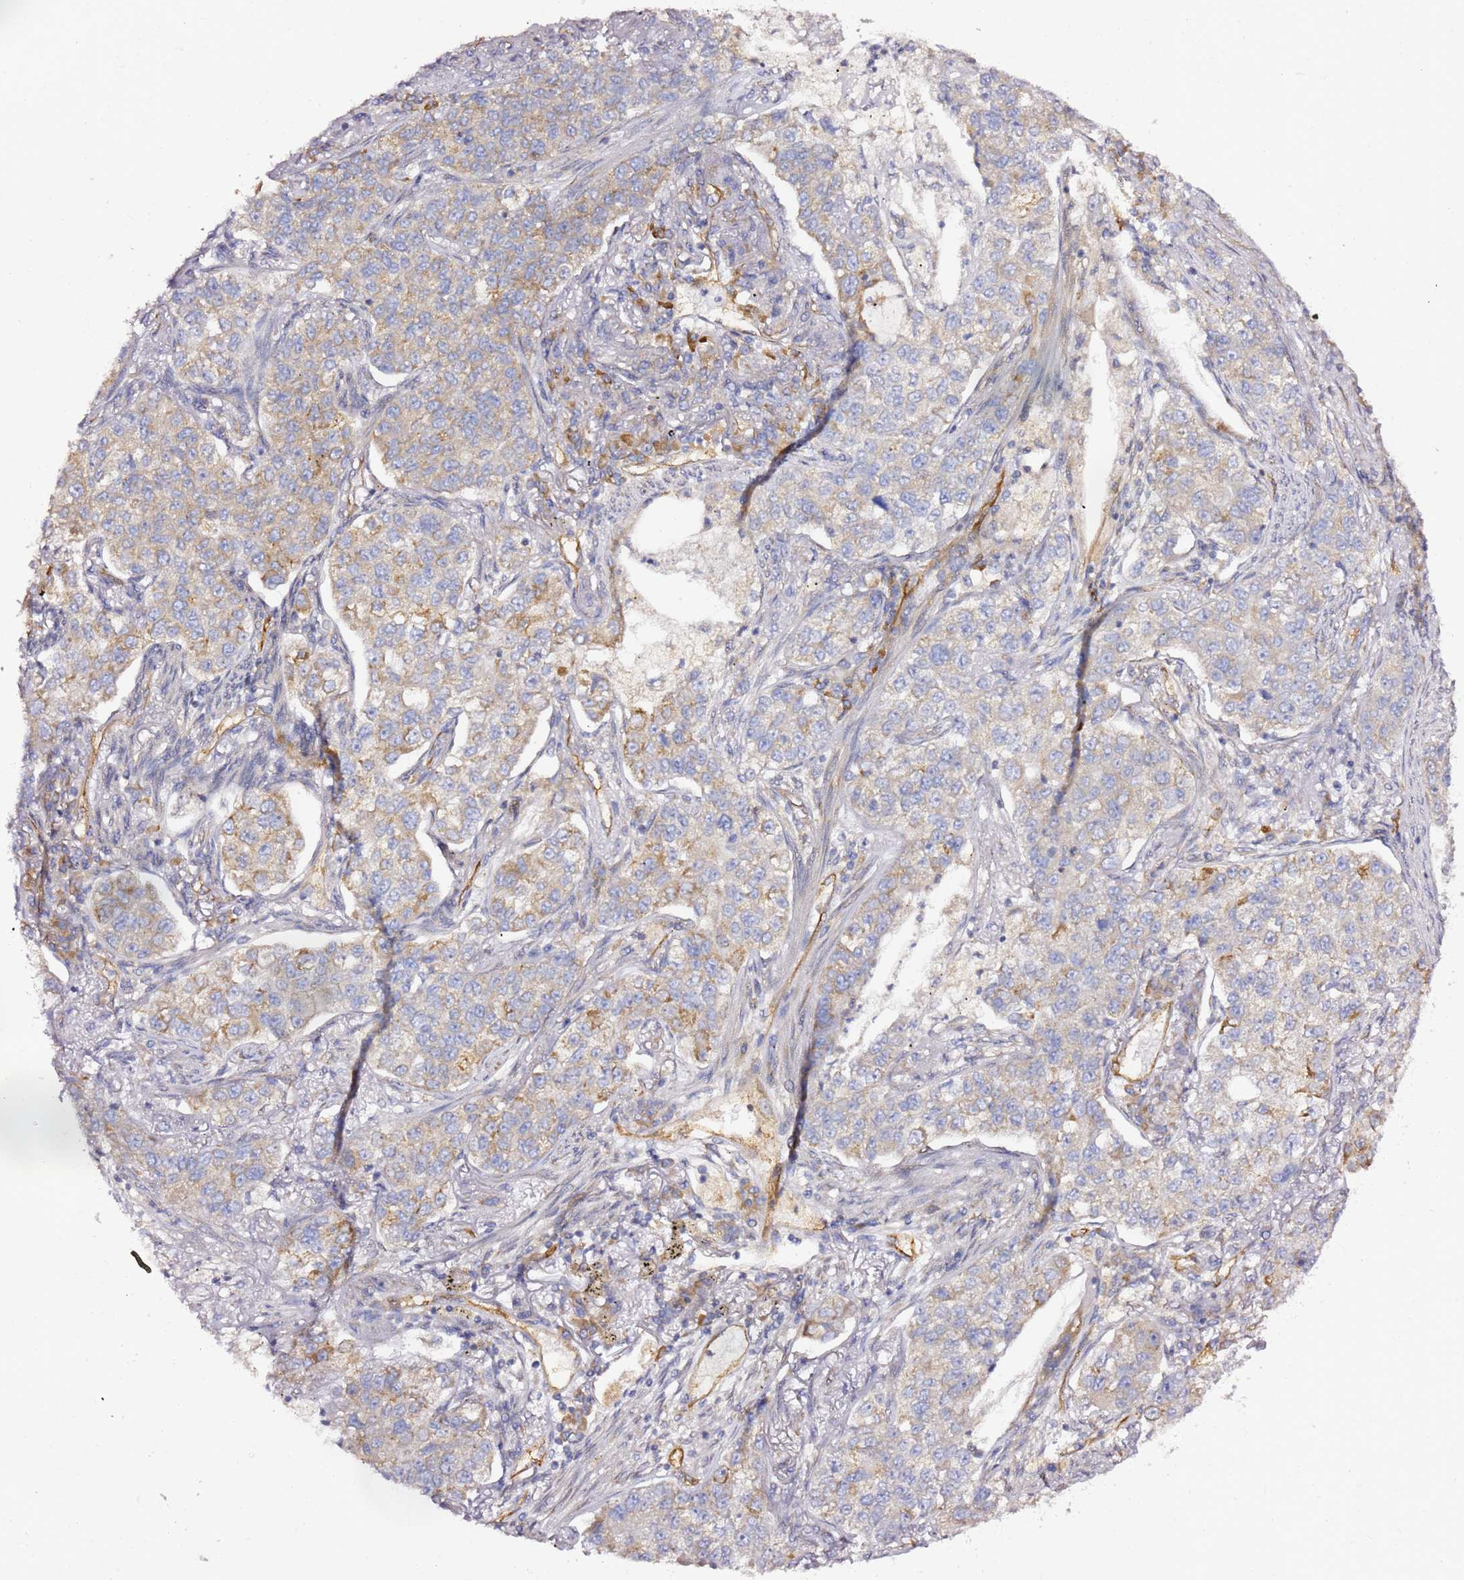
{"staining": {"intensity": "weak", "quantity": ">75%", "location": "cytoplasmic/membranous"}, "tissue": "lung cancer", "cell_type": "Tumor cells", "image_type": "cancer", "snomed": [{"axis": "morphology", "description": "Adenocarcinoma, NOS"}, {"axis": "topography", "description": "Lung"}], "caption": "This image displays adenocarcinoma (lung) stained with immunohistochemistry to label a protein in brown. The cytoplasmic/membranous of tumor cells show weak positivity for the protein. Nuclei are counter-stained blue.", "gene": "KIF7", "patient": {"sex": "male", "age": 49}}